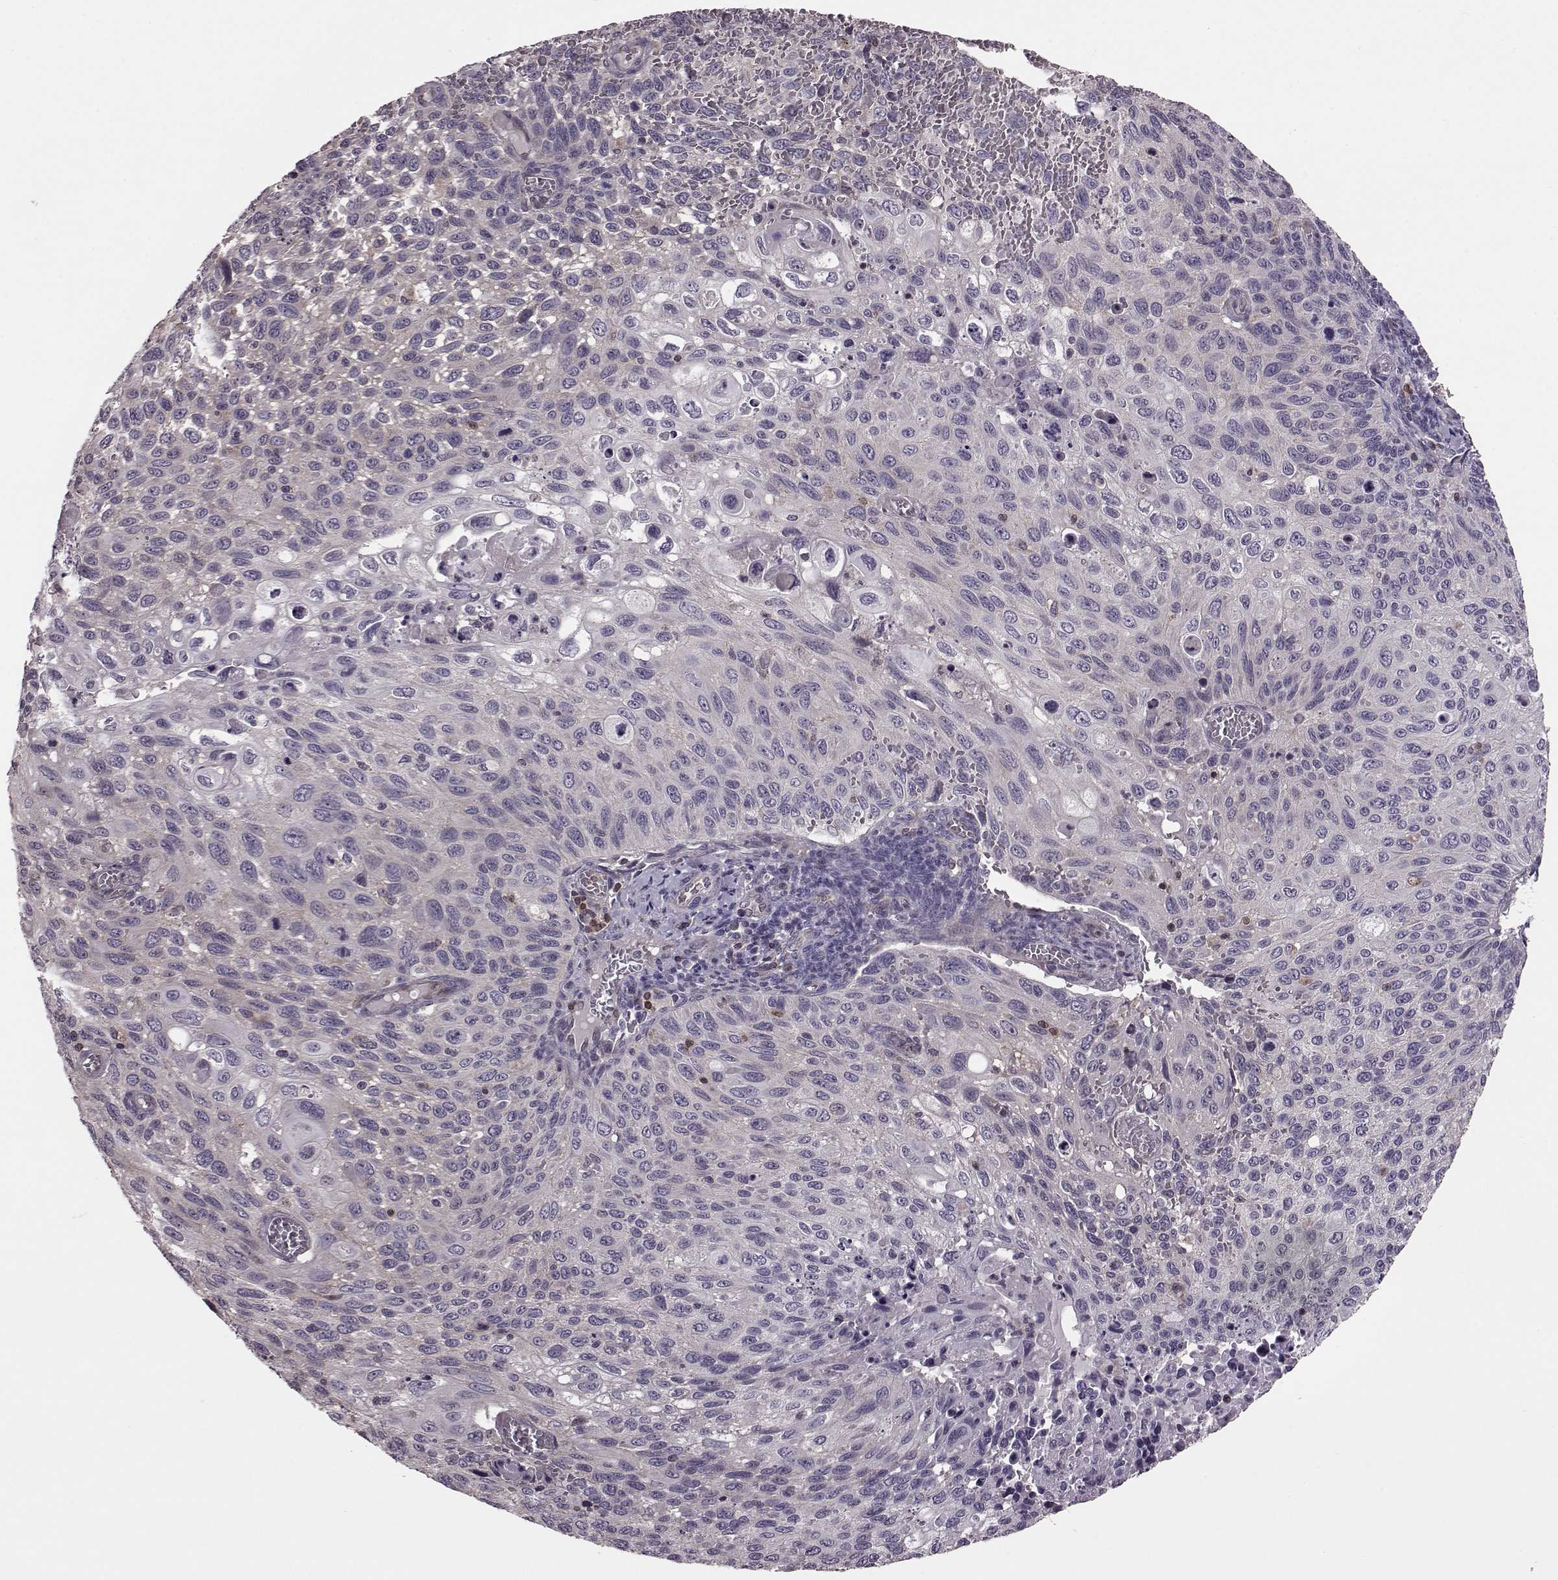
{"staining": {"intensity": "negative", "quantity": "none", "location": "none"}, "tissue": "cervical cancer", "cell_type": "Tumor cells", "image_type": "cancer", "snomed": [{"axis": "morphology", "description": "Squamous cell carcinoma, NOS"}, {"axis": "topography", "description": "Cervix"}], "caption": "Immunohistochemistry of cervical cancer exhibits no staining in tumor cells. (Brightfield microscopy of DAB (3,3'-diaminobenzidine) immunohistochemistry at high magnification).", "gene": "CDC42SE1", "patient": {"sex": "female", "age": 70}}